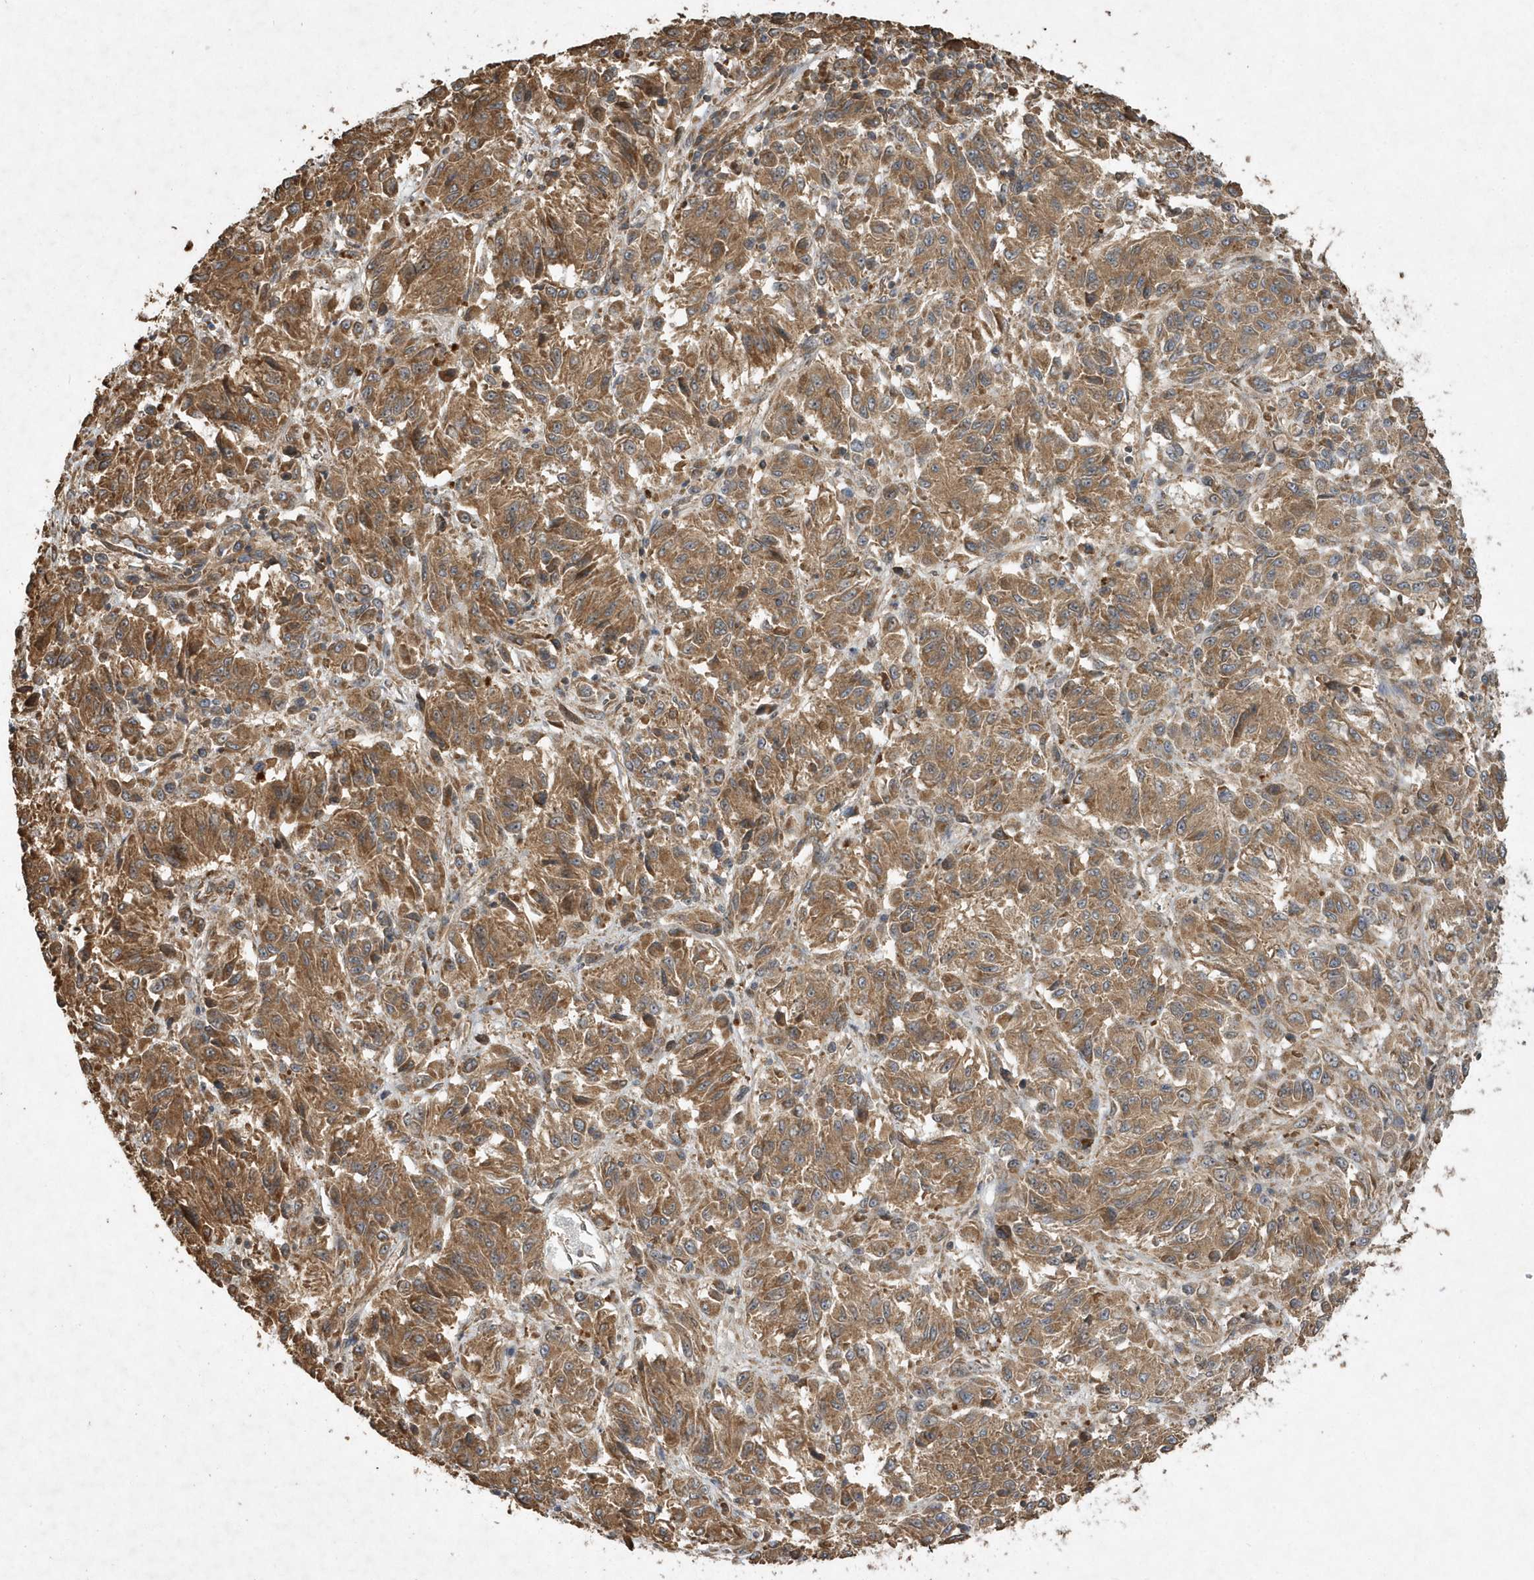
{"staining": {"intensity": "moderate", "quantity": ">75%", "location": "cytoplasmic/membranous"}, "tissue": "melanoma", "cell_type": "Tumor cells", "image_type": "cancer", "snomed": [{"axis": "morphology", "description": "Malignant melanoma, Metastatic site"}, {"axis": "topography", "description": "Lung"}], "caption": "A brown stain highlights moderate cytoplasmic/membranous expression of a protein in human malignant melanoma (metastatic site) tumor cells. (Stains: DAB (3,3'-diaminobenzidine) in brown, nuclei in blue, Microscopy: brightfield microscopy at high magnification).", "gene": "GFM2", "patient": {"sex": "male", "age": 64}}